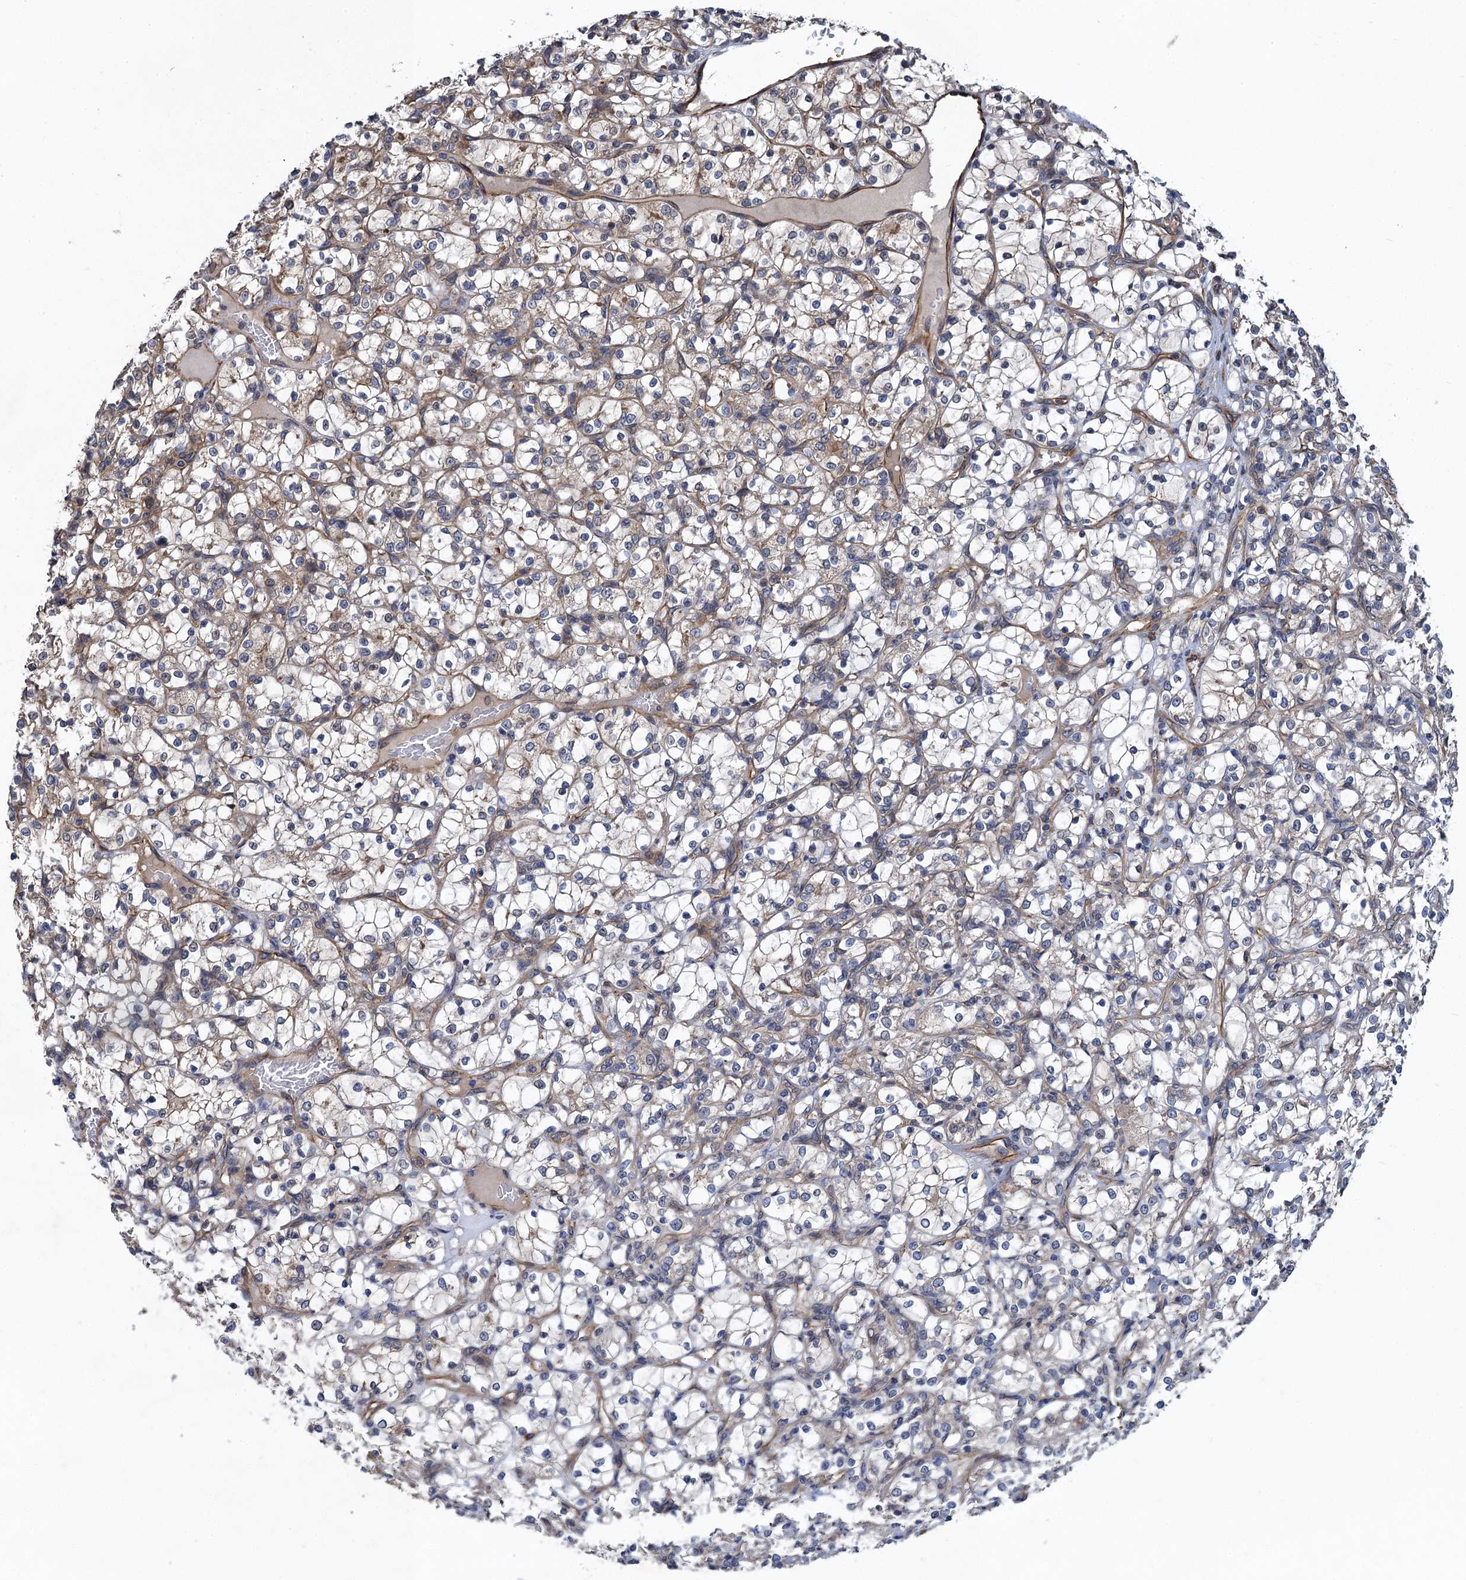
{"staining": {"intensity": "negative", "quantity": "none", "location": "none"}, "tissue": "renal cancer", "cell_type": "Tumor cells", "image_type": "cancer", "snomed": [{"axis": "morphology", "description": "Adenocarcinoma, NOS"}, {"axis": "topography", "description": "Kidney"}], "caption": "Immunohistochemistry (IHC) photomicrograph of neoplastic tissue: human renal cancer (adenocarcinoma) stained with DAB (3,3'-diaminobenzidine) displays no significant protein expression in tumor cells.", "gene": "PJA2", "patient": {"sex": "female", "age": 69}}